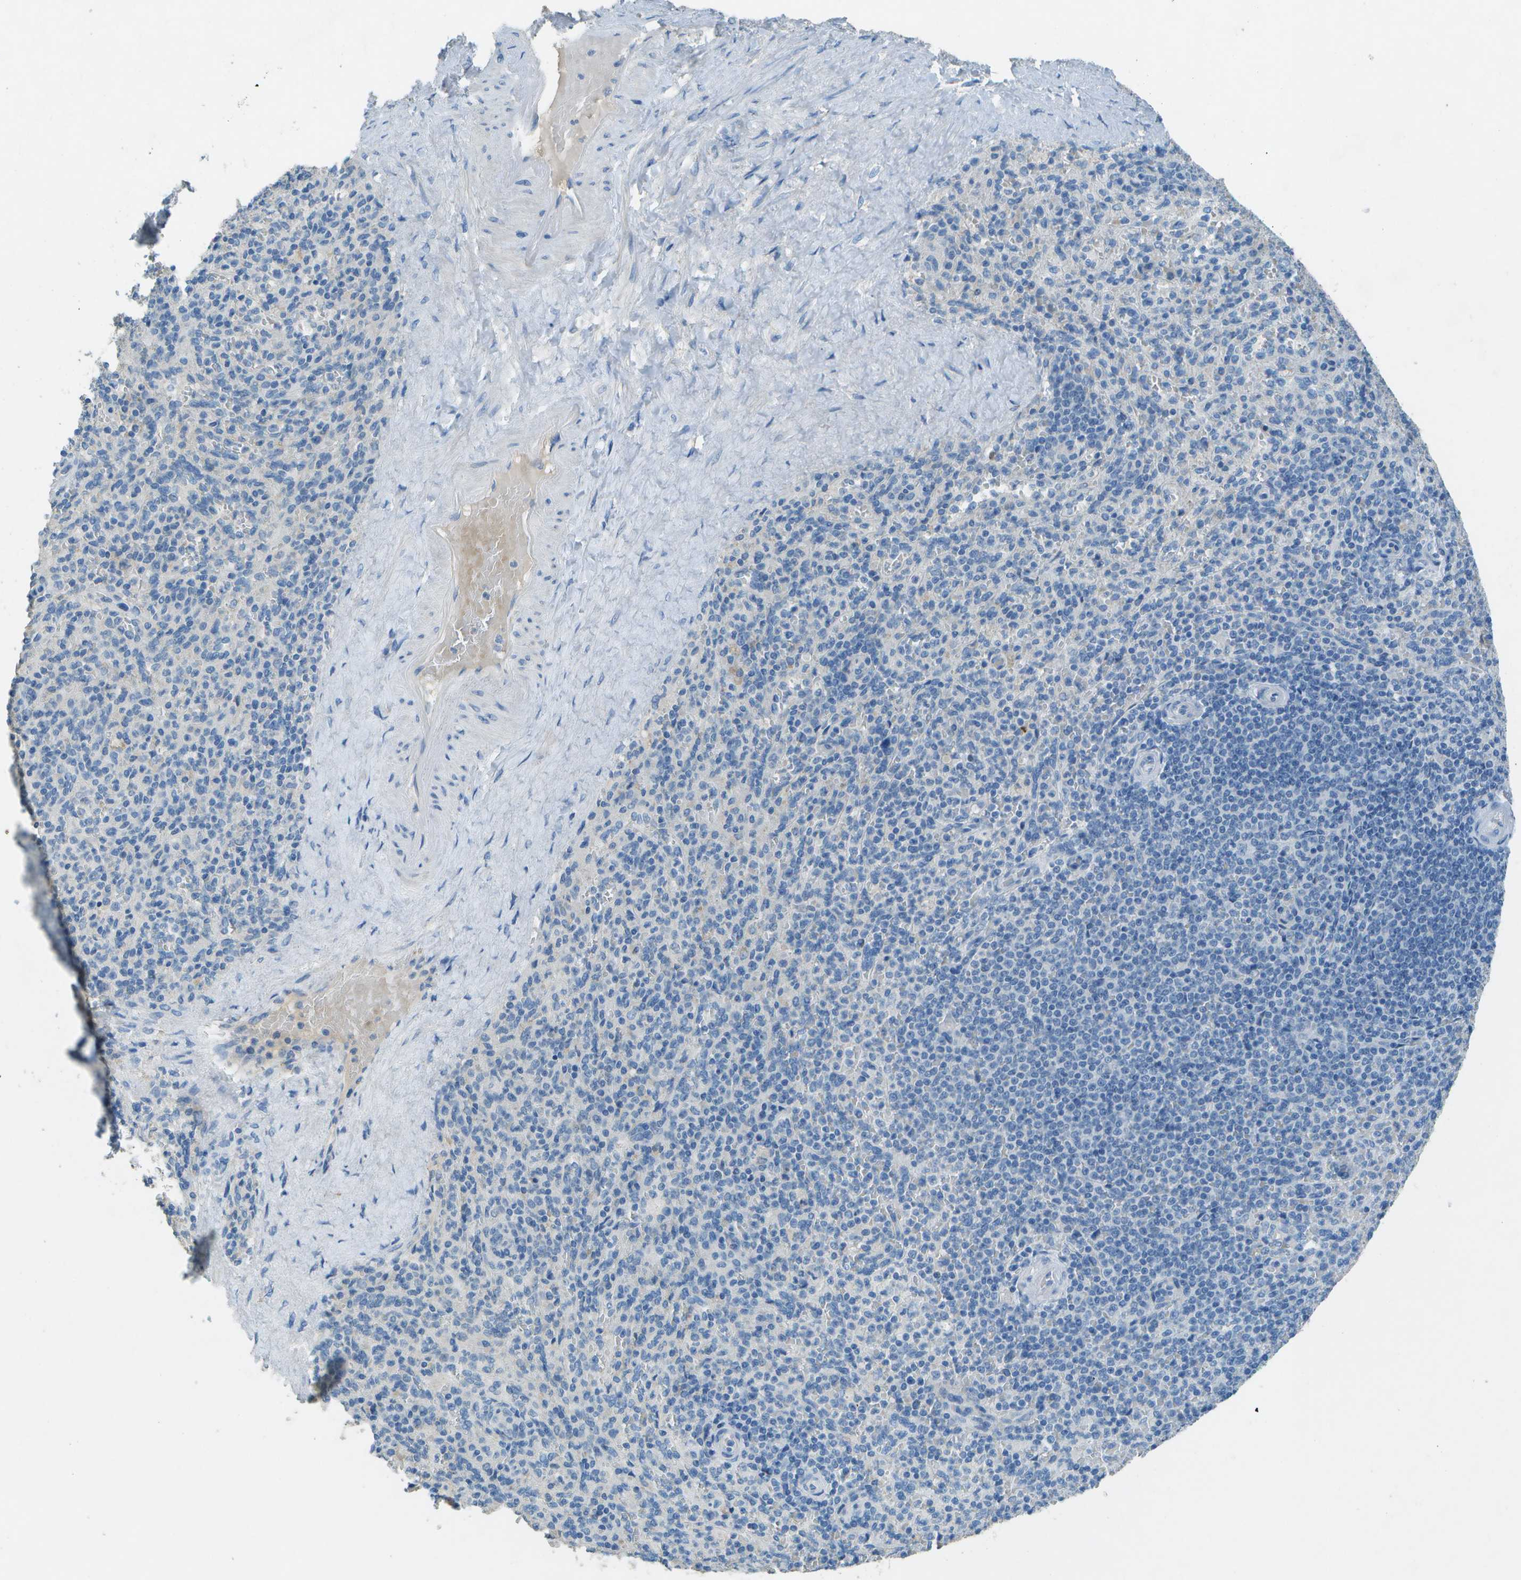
{"staining": {"intensity": "negative", "quantity": "none", "location": "none"}, "tissue": "spleen", "cell_type": "Cells in red pulp", "image_type": "normal", "snomed": [{"axis": "morphology", "description": "Normal tissue, NOS"}, {"axis": "topography", "description": "Spleen"}], "caption": "Normal spleen was stained to show a protein in brown. There is no significant staining in cells in red pulp. The staining was performed using DAB to visualize the protein expression in brown, while the nuclei were stained in blue with hematoxylin (Magnification: 20x).", "gene": "LGI2", "patient": {"sex": "male", "age": 36}}